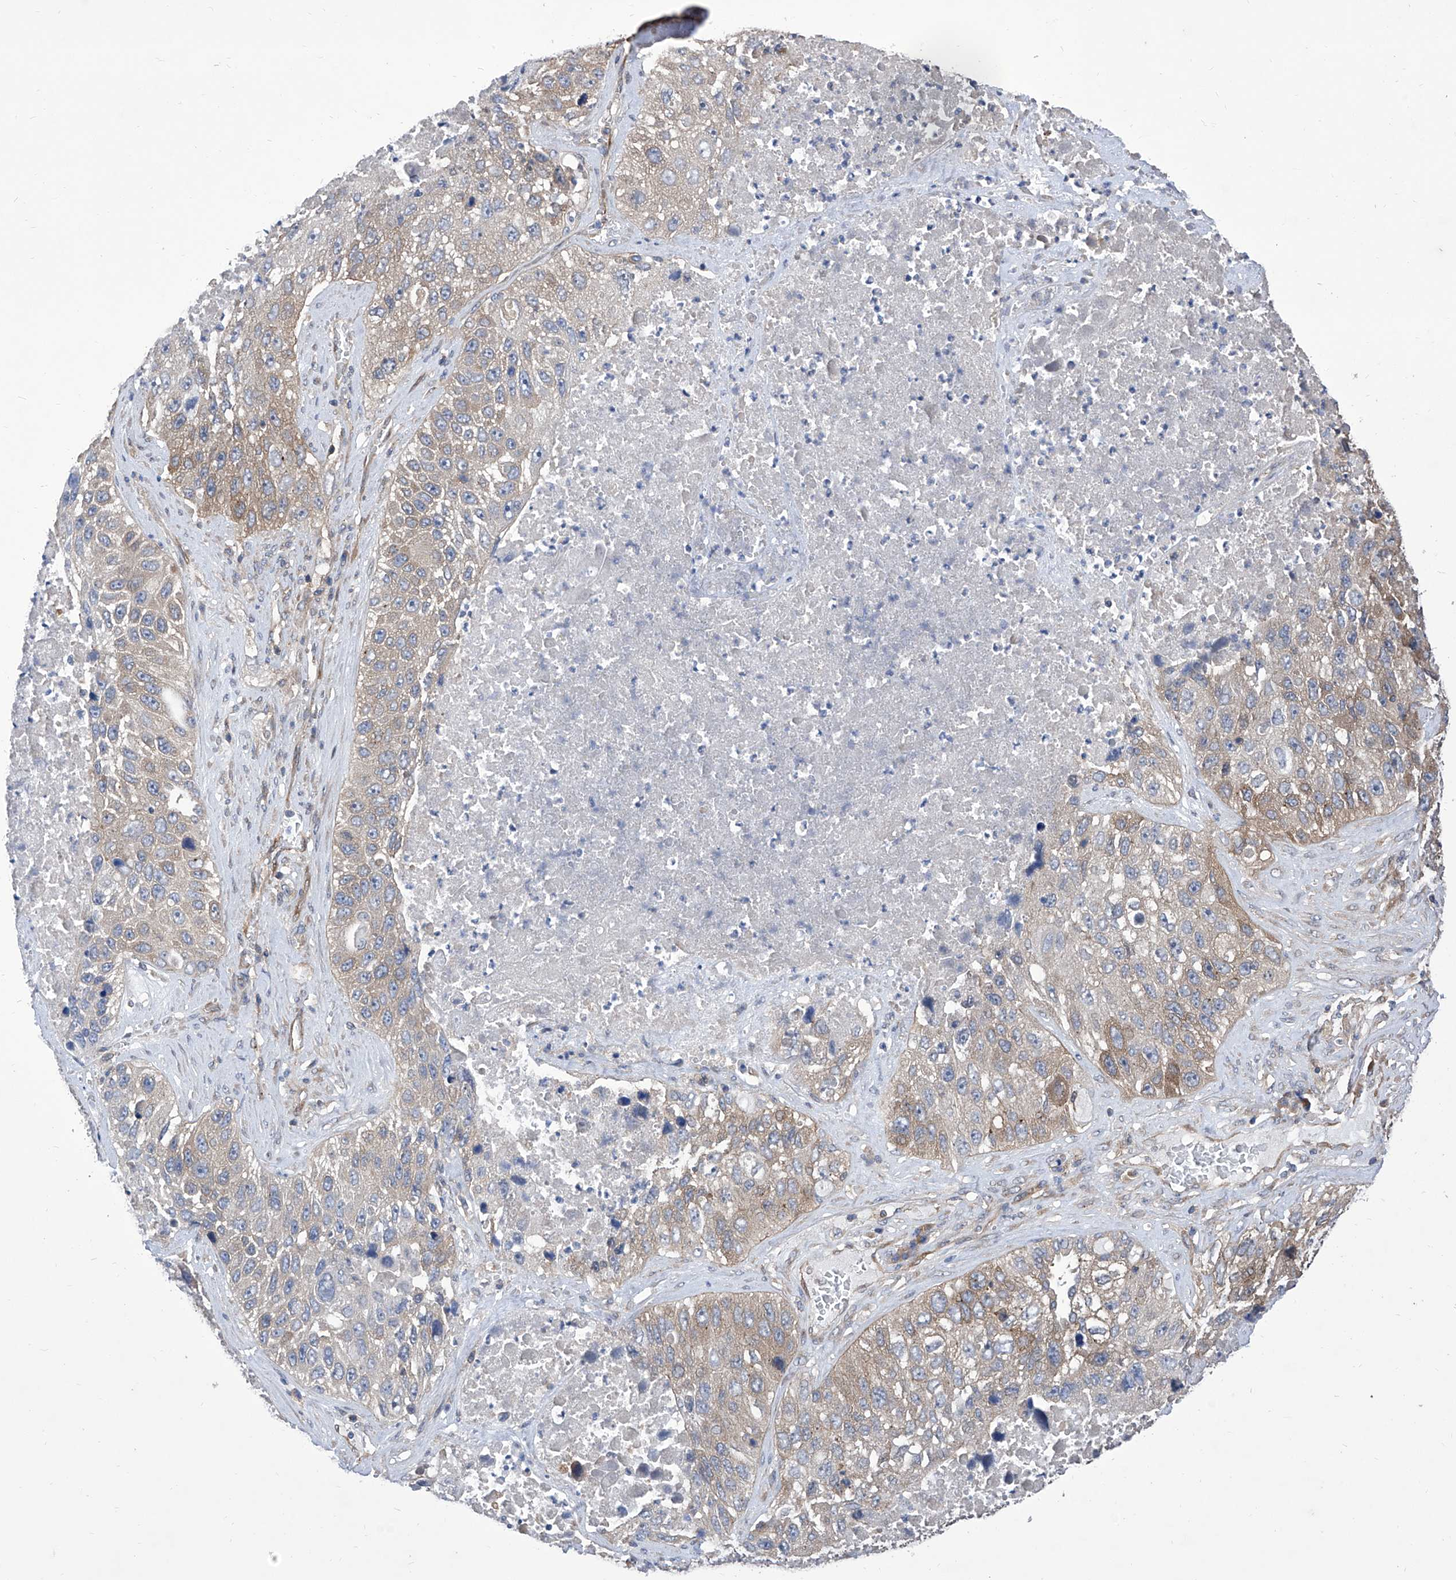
{"staining": {"intensity": "weak", "quantity": "25%-75%", "location": "cytoplasmic/membranous"}, "tissue": "lung cancer", "cell_type": "Tumor cells", "image_type": "cancer", "snomed": [{"axis": "morphology", "description": "Squamous cell carcinoma, NOS"}, {"axis": "topography", "description": "Lung"}], "caption": "The photomicrograph reveals staining of lung cancer (squamous cell carcinoma), revealing weak cytoplasmic/membranous protein positivity (brown color) within tumor cells.", "gene": "TJAP1", "patient": {"sex": "male", "age": 61}}